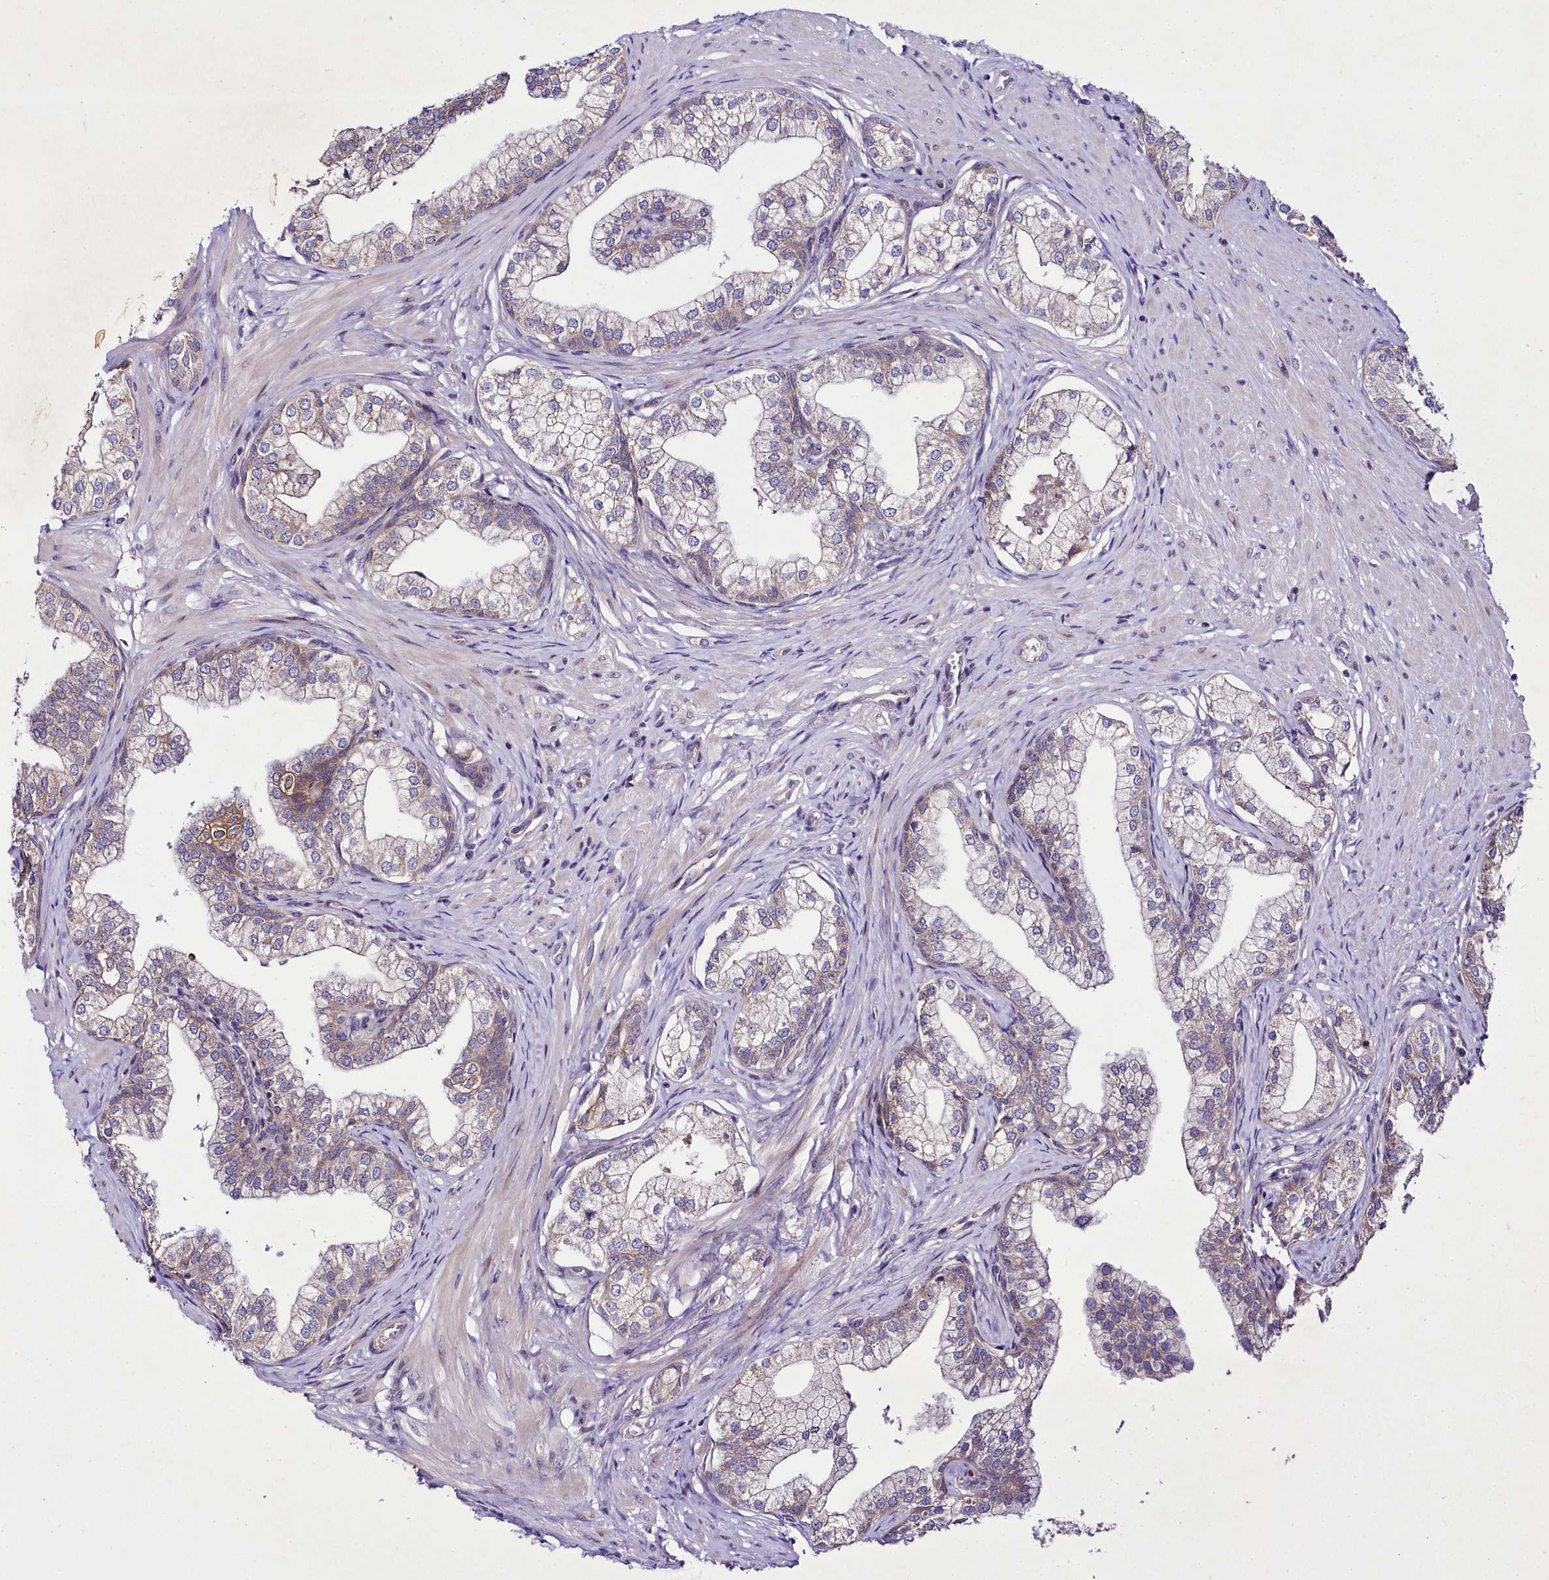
{"staining": {"intensity": "moderate", "quantity": "<25%", "location": "cytoplasmic/membranous"}, "tissue": "prostate", "cell_type": "Glandular cells", "image_type": "normal", "snomed": [{"axis": "morphology", "description": "Normal tissue, NOS"}, {"axis": "topography", "description": "Prostate"}], "caption": "A histopathology image showing moderate cytoplasmic/membranous expression in approximately <25% of glandular cells in normal prostate, as visualized by brown immunohistochemical staining.", "gene": "ZC3H12C", "patient": {"sex": "male", "age": 60}}